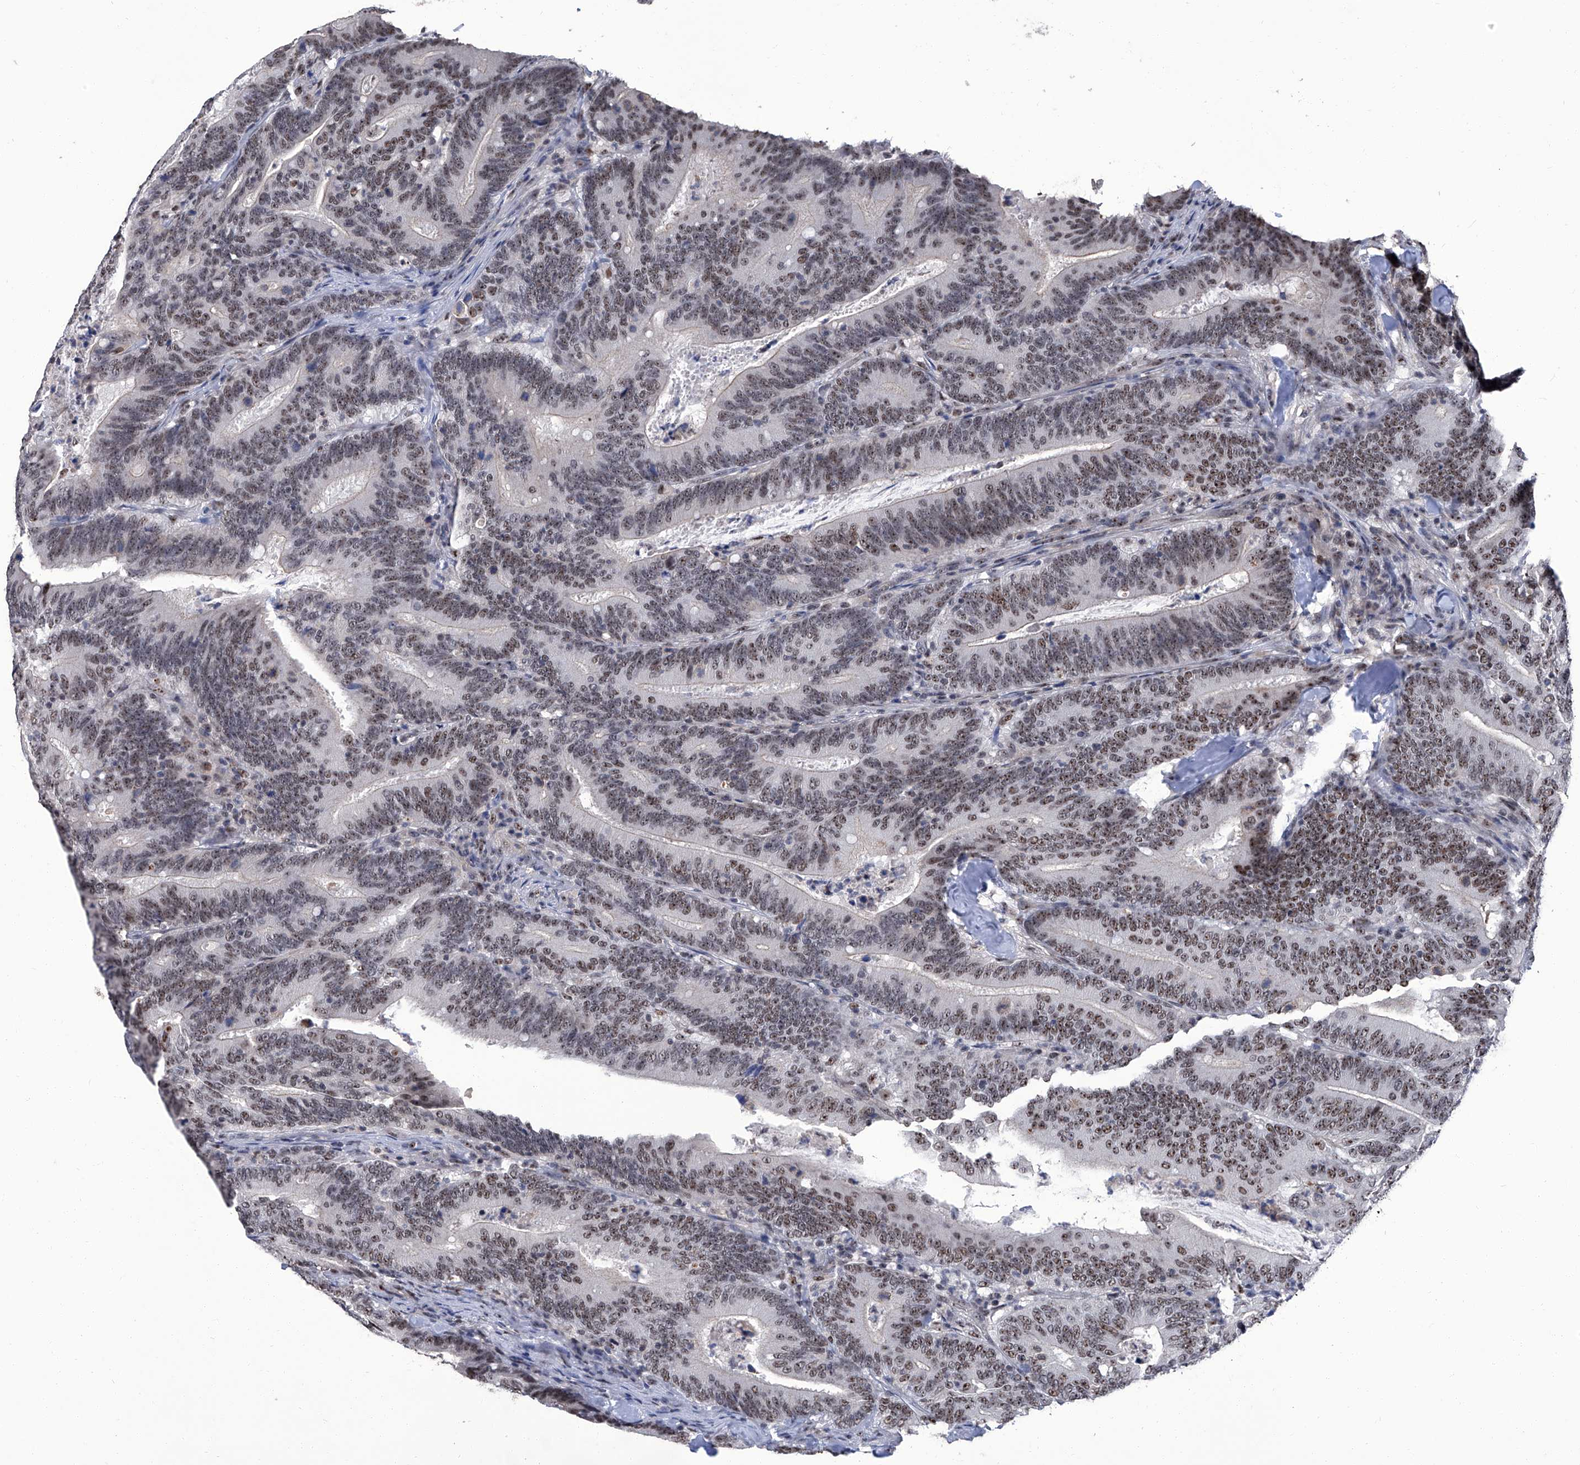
{"staining": {"intensity": "moderate", "quantity": ">75%", "location": "nuclear"}, "tissue": "colorectal cancer", "cell_type": "Tumor cells", "image_type": "cancer", "snomed": [{"axis": "morphology", "description": "Adenocarcinoma, NOS"}, {"axis": "topography", "description": "Colon"}], "caption": "Immunohistochemistry of human colorectal adenocarcinoma exhibits medium levels of moderate nuclear positivity in approximately >75% of tumor cells. (Stains: DAB (3,3'-diaminobenzidine) in brown, nuclei in blue, Microscopy: brightfield microscopy at high magnification).", "gene": "CMTR1", "patient": {"sex": "female", "age": 66}}